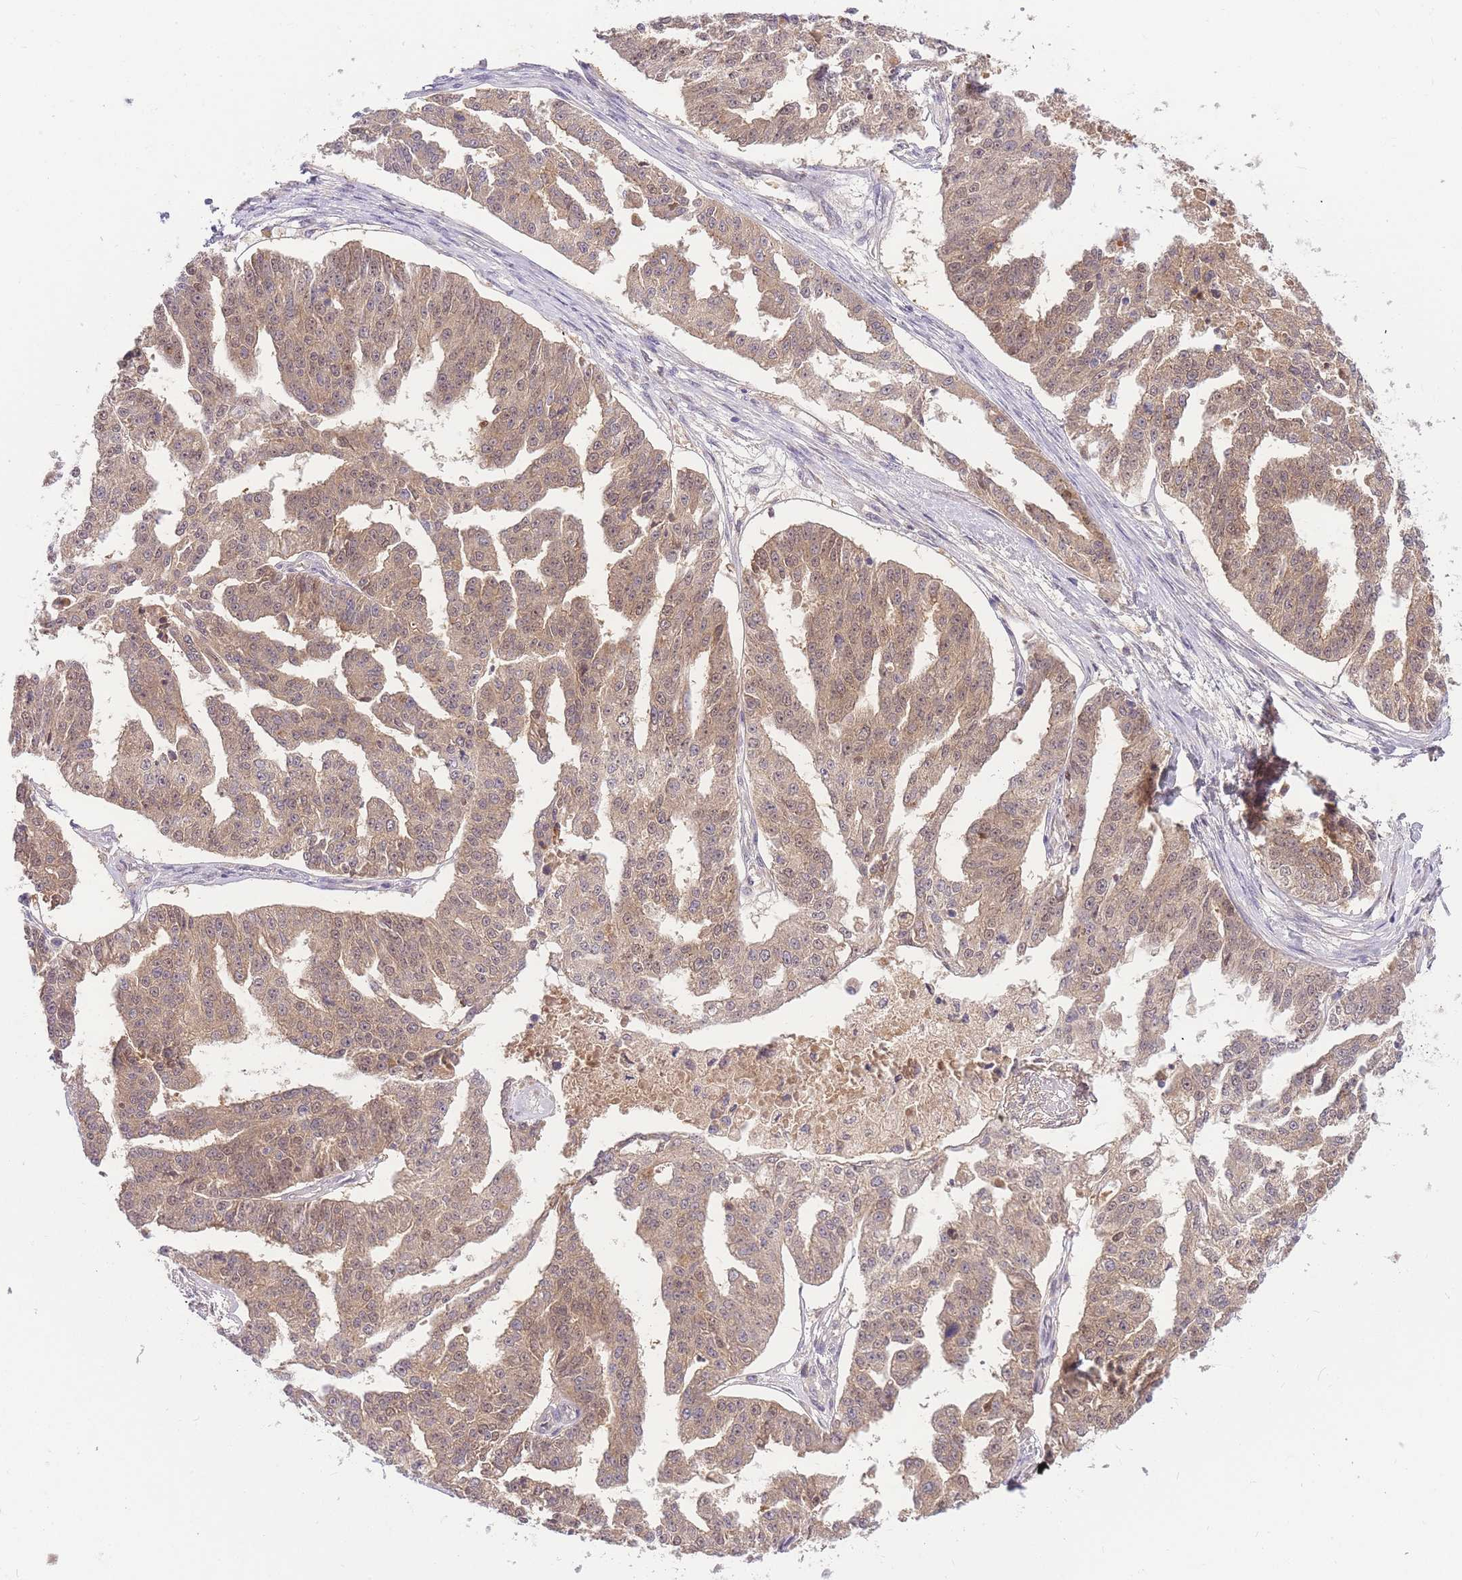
{"staining": {"intensity": "weak", "quantity": ">75%", "location": "cytoplasmic/membranous,nuclear"}, "tissue": "ovarian cancer", "cell_type": "Tumor cells", "image_type": "cancer", "snomed": [{"axis": "morphology", "description": "Cystadenocarcinoma, serous, NOS"}, {"axis": "topography", "description": "Ovary"}], "caption": "This micrograph displays immunohistochemistry (IHC) staining of human ovarian cancer, with low weak cytoplasmic/membranous and nuclear positivity in about >75% of tumor cells.", "gene": "ZNF577", "patient": {"sex": "female", "age": 58}}